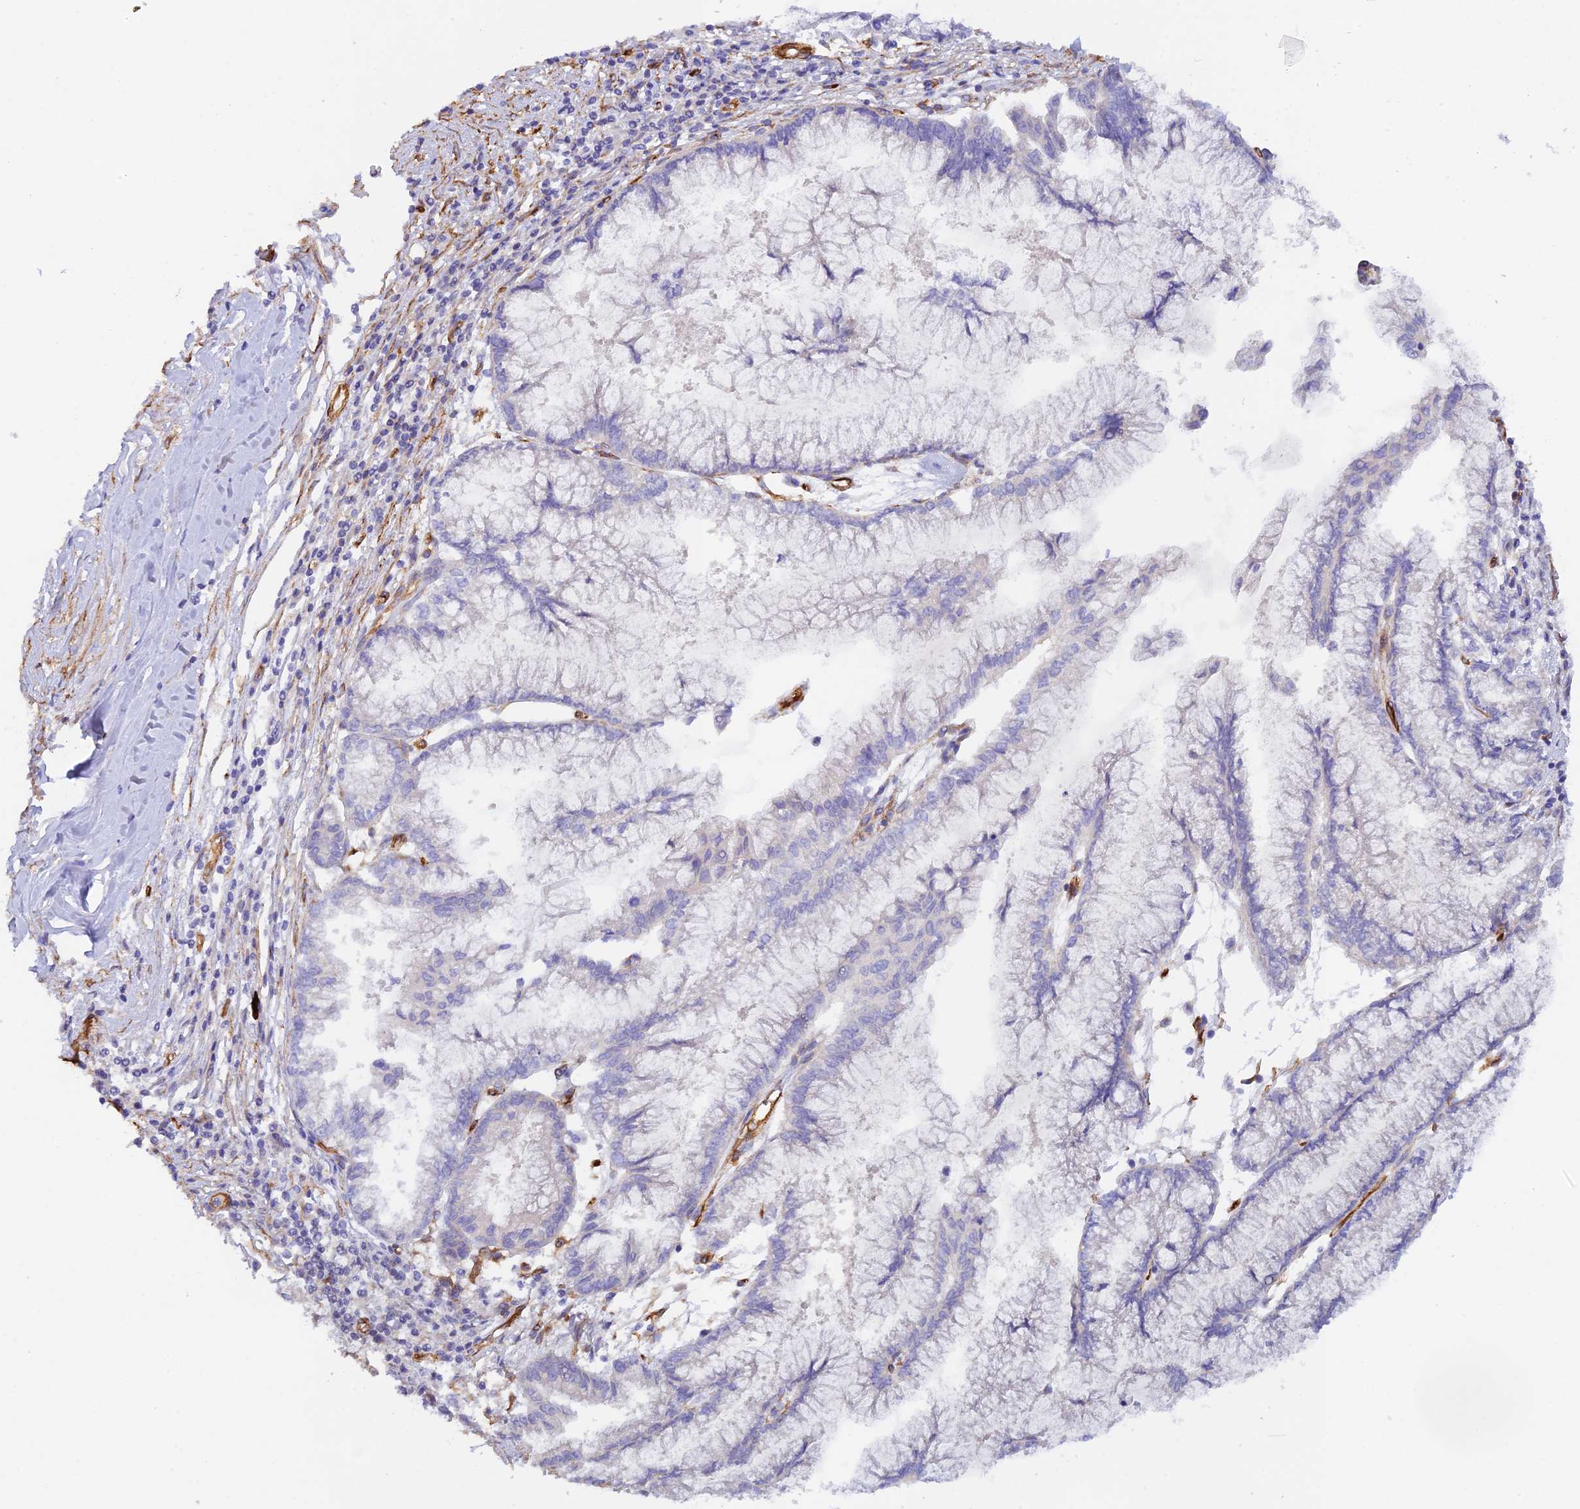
{"staining": {"intensity": "negative", "quantity": "none", "location": "none"}, "tissue": "pancreatic cancer", "cell_type": "Tumor cells", "image_type": "cancer", "snomed": [{"axis": "morphology", "description": "Adenocarcinoma, NOS"}, {"axis": "topography", "description": "Pancreas"}], "caption": "Tumor cells are negative for brown protein staining in adenocarcinoma (pancreatic).", "gene": "MYO9A", "patient": {"sex": "male", "age": 73}}